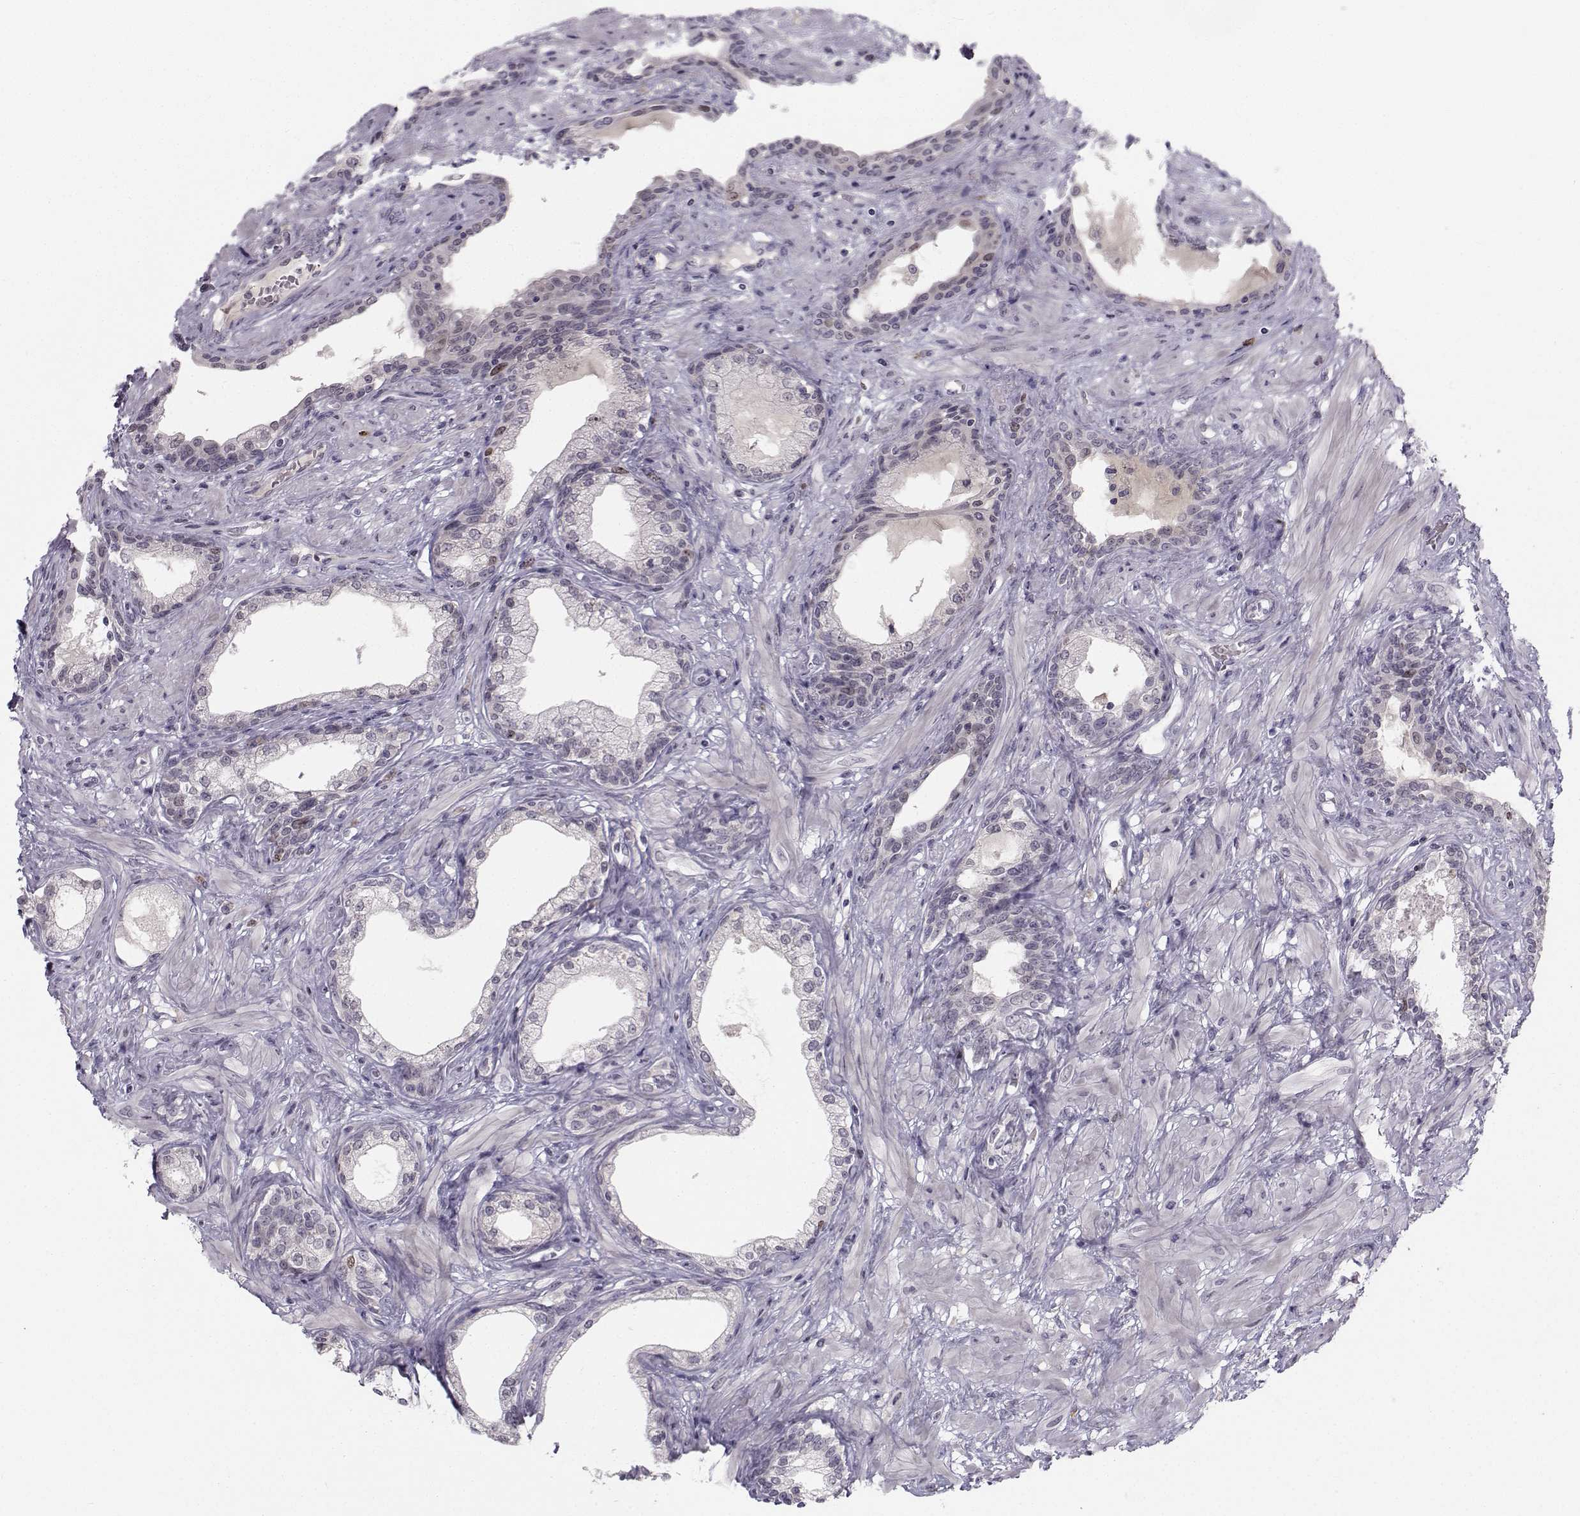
{"staining": {"intensity": "negative", "quantity": "none", "location": "none"}, "tissue": "prostate", "cell_type": "Glandular cells", "image_type": "normal", "snomed": [{"axis": "morphology", "description": "Normal tissue, NOS"}, {"axis": "topography", "description": "Prostate"}], "caption": "Immunohistochemical staining of unremarkable human prostate demonstrates no significant positivity in glandular cells.", "gene": "LRP8", "patient": {"sex": "male", "age": 63}}